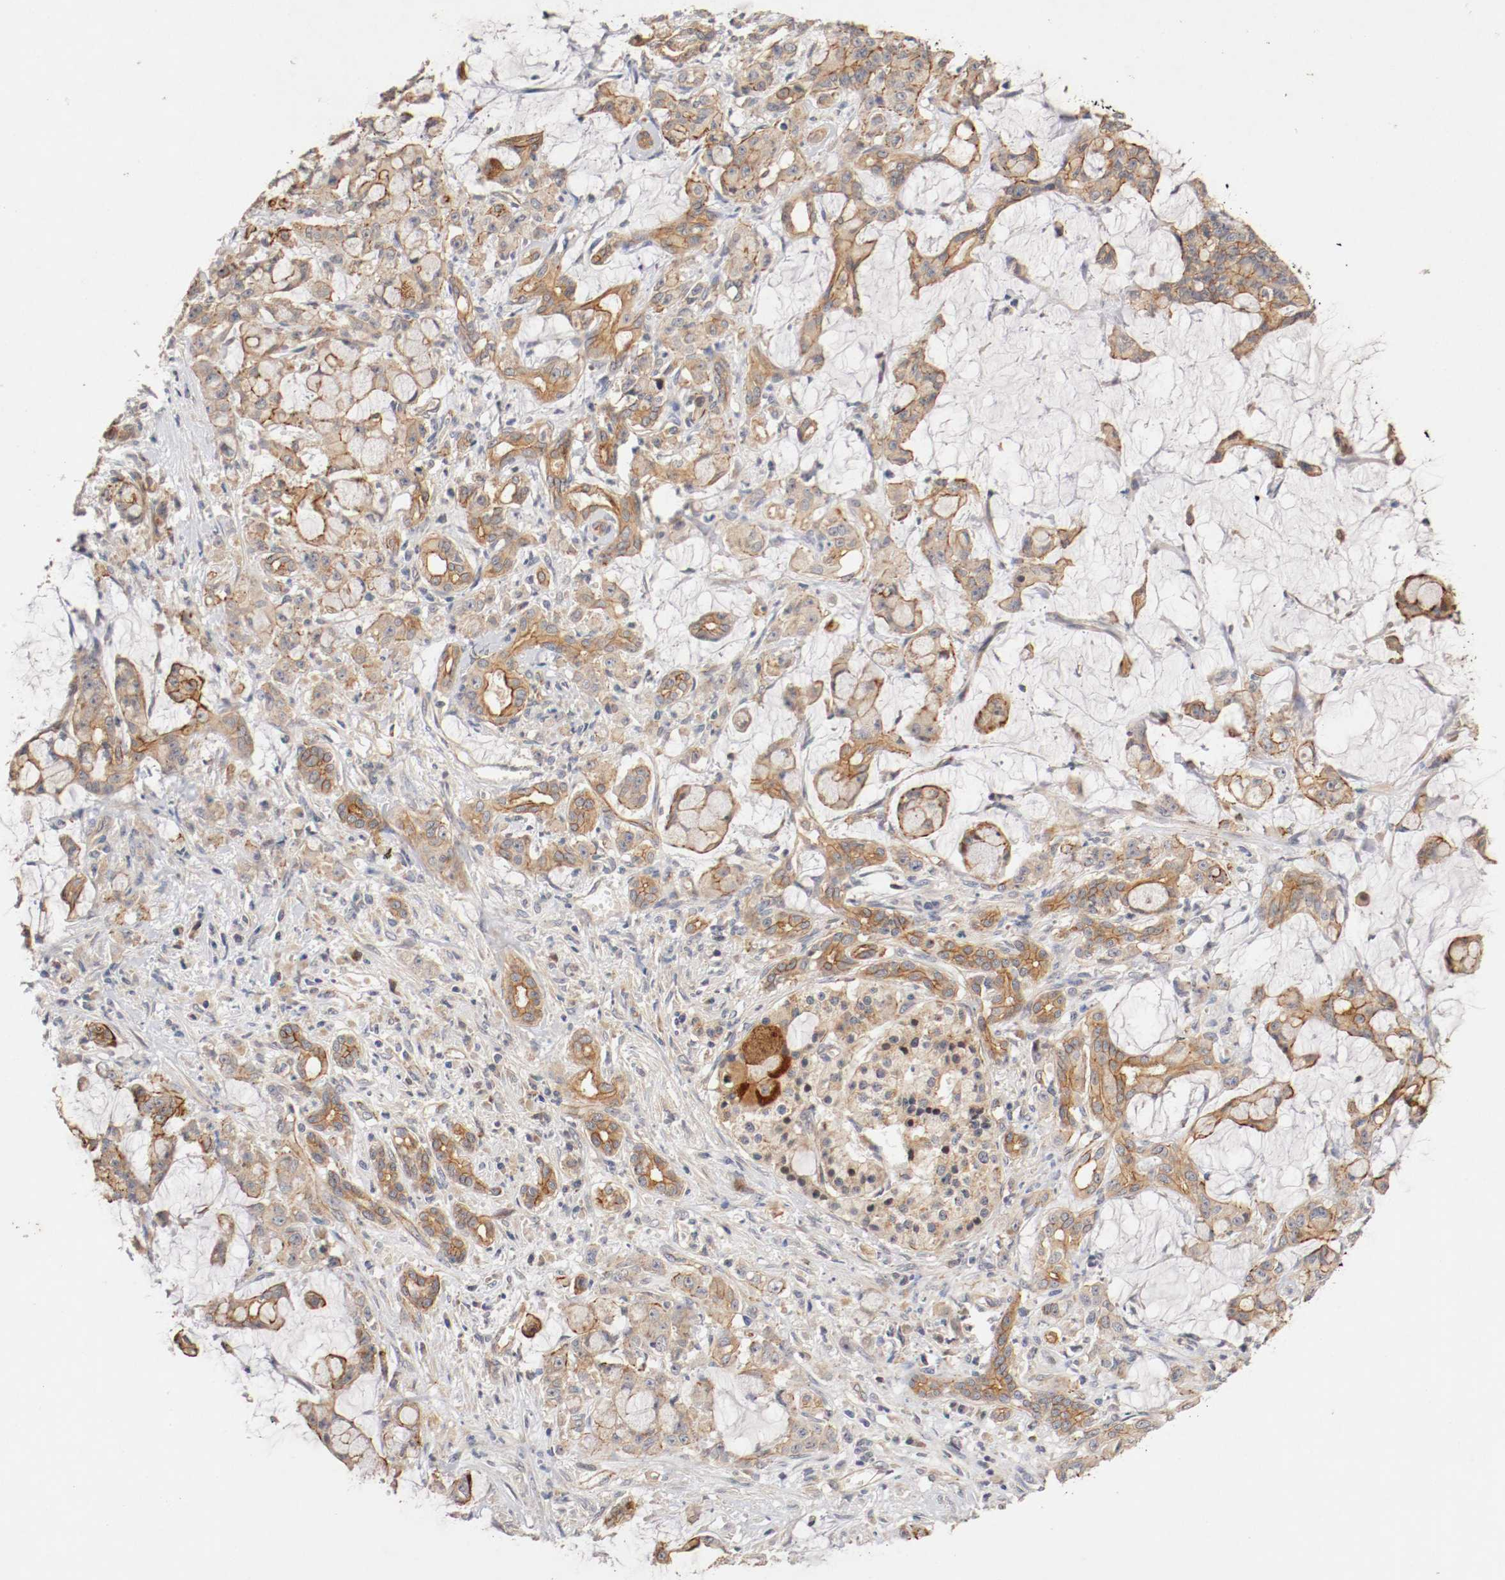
{"staining": {"intensity": "strong", "quantity": ">75%", "location": "cytoplasmic/membranous"}, "tissue": "pancreatic cancer", "cell_type": "Tumor cells", "image_type": "cancer", "snomed": [{"axis": "morphology", "description": "Adenocarcinoma, NOS"}, {"axis": "topography", "description": "Pancreas"}], "caption": "High-magnification brightfield microscopy of adenocarcinoma (pancreatic) stained with DAB (3,3'-diaminobenzidine) (brown) and counterstained with hematoxylin (blue). tumor cells exhibit strong cytoplasmic/membranous positivity is seen in approximately>75% of cells.", "gene": "TYK2", "patient": {"sex": "female", "age": 73}}